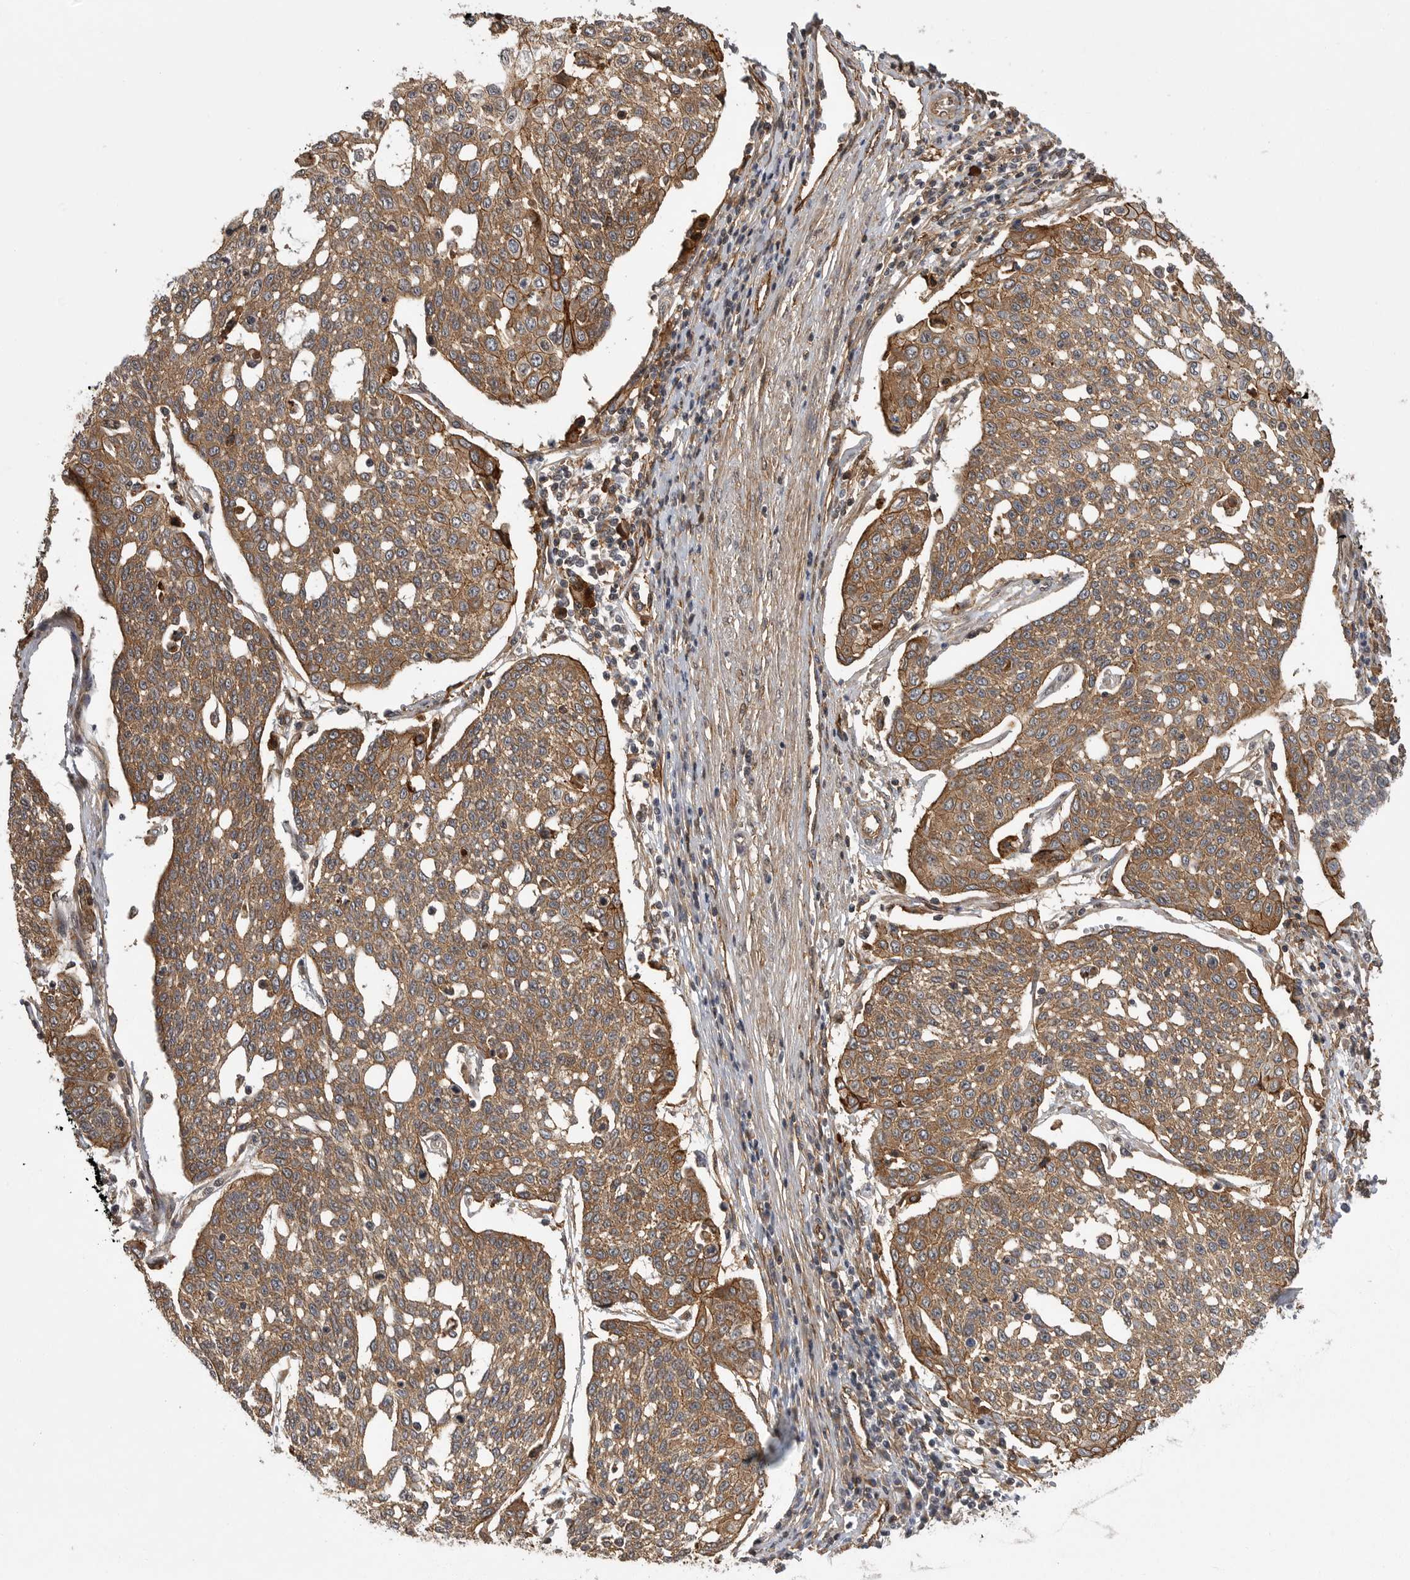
{"staining": {"intensity": "moderate", "quantity": ">75%", "location": "cytoplasmic/membranous"}, "tissue": "cervical cancer", "cell_type": "Tumor cells", "image_type": "cancer", "snomed": [{"axis": "morphology", "description": "Squamous cell carcinoma, NOS"}, {"axis": "topography", "description": "Cervix"}], "caption": "Immunohistochemical staining of human cervical squamous cell carcinoma displays moderate cytoplasmic/membranous protein staining in about >75% of tumor cells.", "gene": "NECTIN1", "patient": {"sex": "female", "age": 34}}